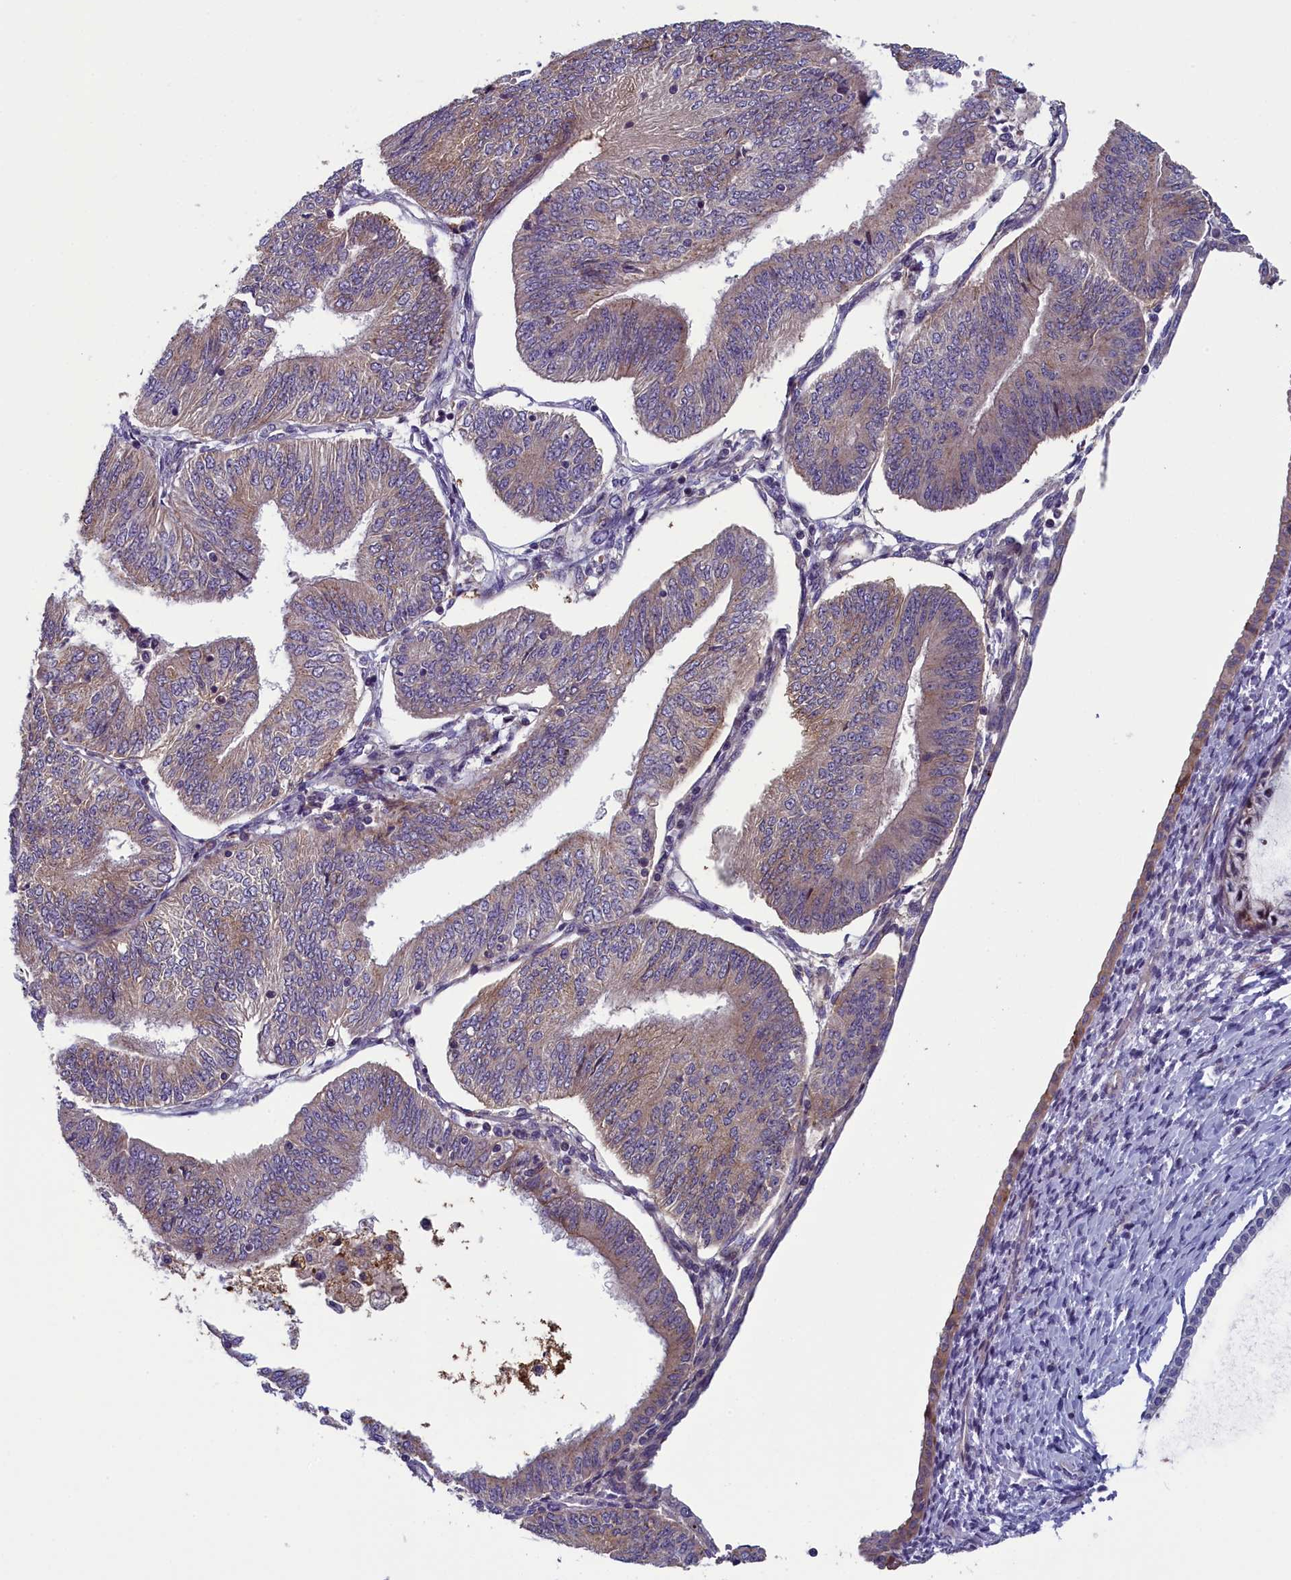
{"staining": {"intensity": "weak", "quantity": "<25%", "location": "cytoplasmic/membranous"}, "tissue": "endometrial cancer", "cell_type": "Tumor cells", "image_type": "cancer", "snomed": [{"axis": "morphology", "description": "Adenocarcinoma, NOS"}, {"axis": "topography", "description": "Endometrium"}], "caption": "IHC photomicrograph of neoplastic tissue: endometrial cancer stained with DAB (3,3'-diaminobenzidine) shows no significant protein expression in tumor cells. (Brightfield microscopy of DAB (3,3'-diaminobenzidine) immunohistochemistry at high magnification).", "gene": "ANKRD39", "patient": {"sex": "female", "age": 58}}